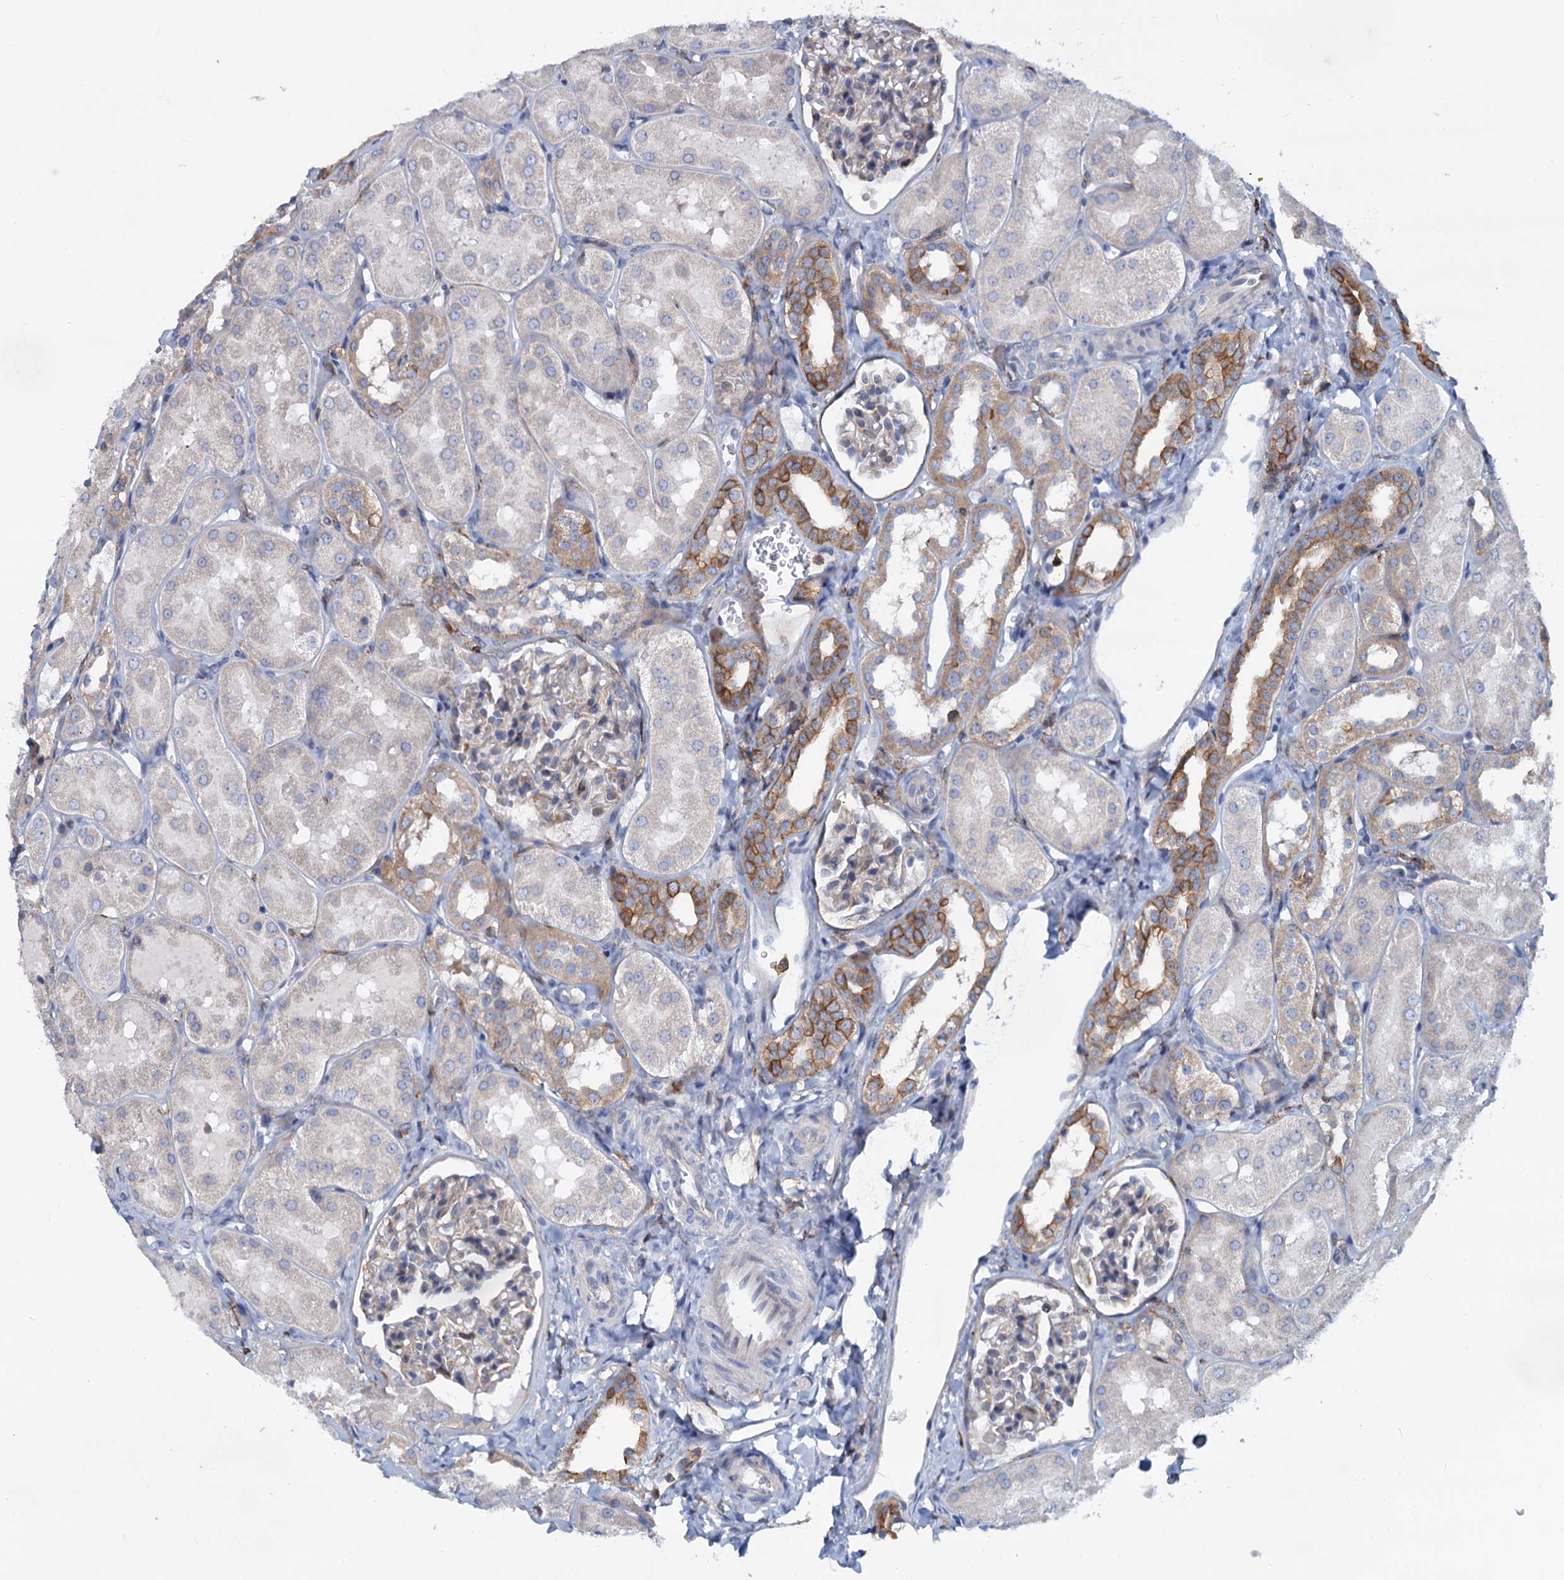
{"staining": {"intensity": "weak", "quantity": "<25%", "location": "cytoplasmic/membranous"}, "tissue": "kidney", "cell_type": "Cells in glomeruli", "image_type": "normal", "snomed": [{"axis": "morphology", "description": "Normal tissue, NOS"}, {"axis": "topography", "description": "Kidney"}, {"axis": "topography", "description": "Urinary bladder"}], "caption": "The IHC photomicrograph has no significant staining in cells in glomeruli of kidney. The staining is performed using DAB brown chromogen with nuclei counter-stained in using hematoxylin.", "gene": "LRCH4", "patient": {"sex": "male", "age": 16}}